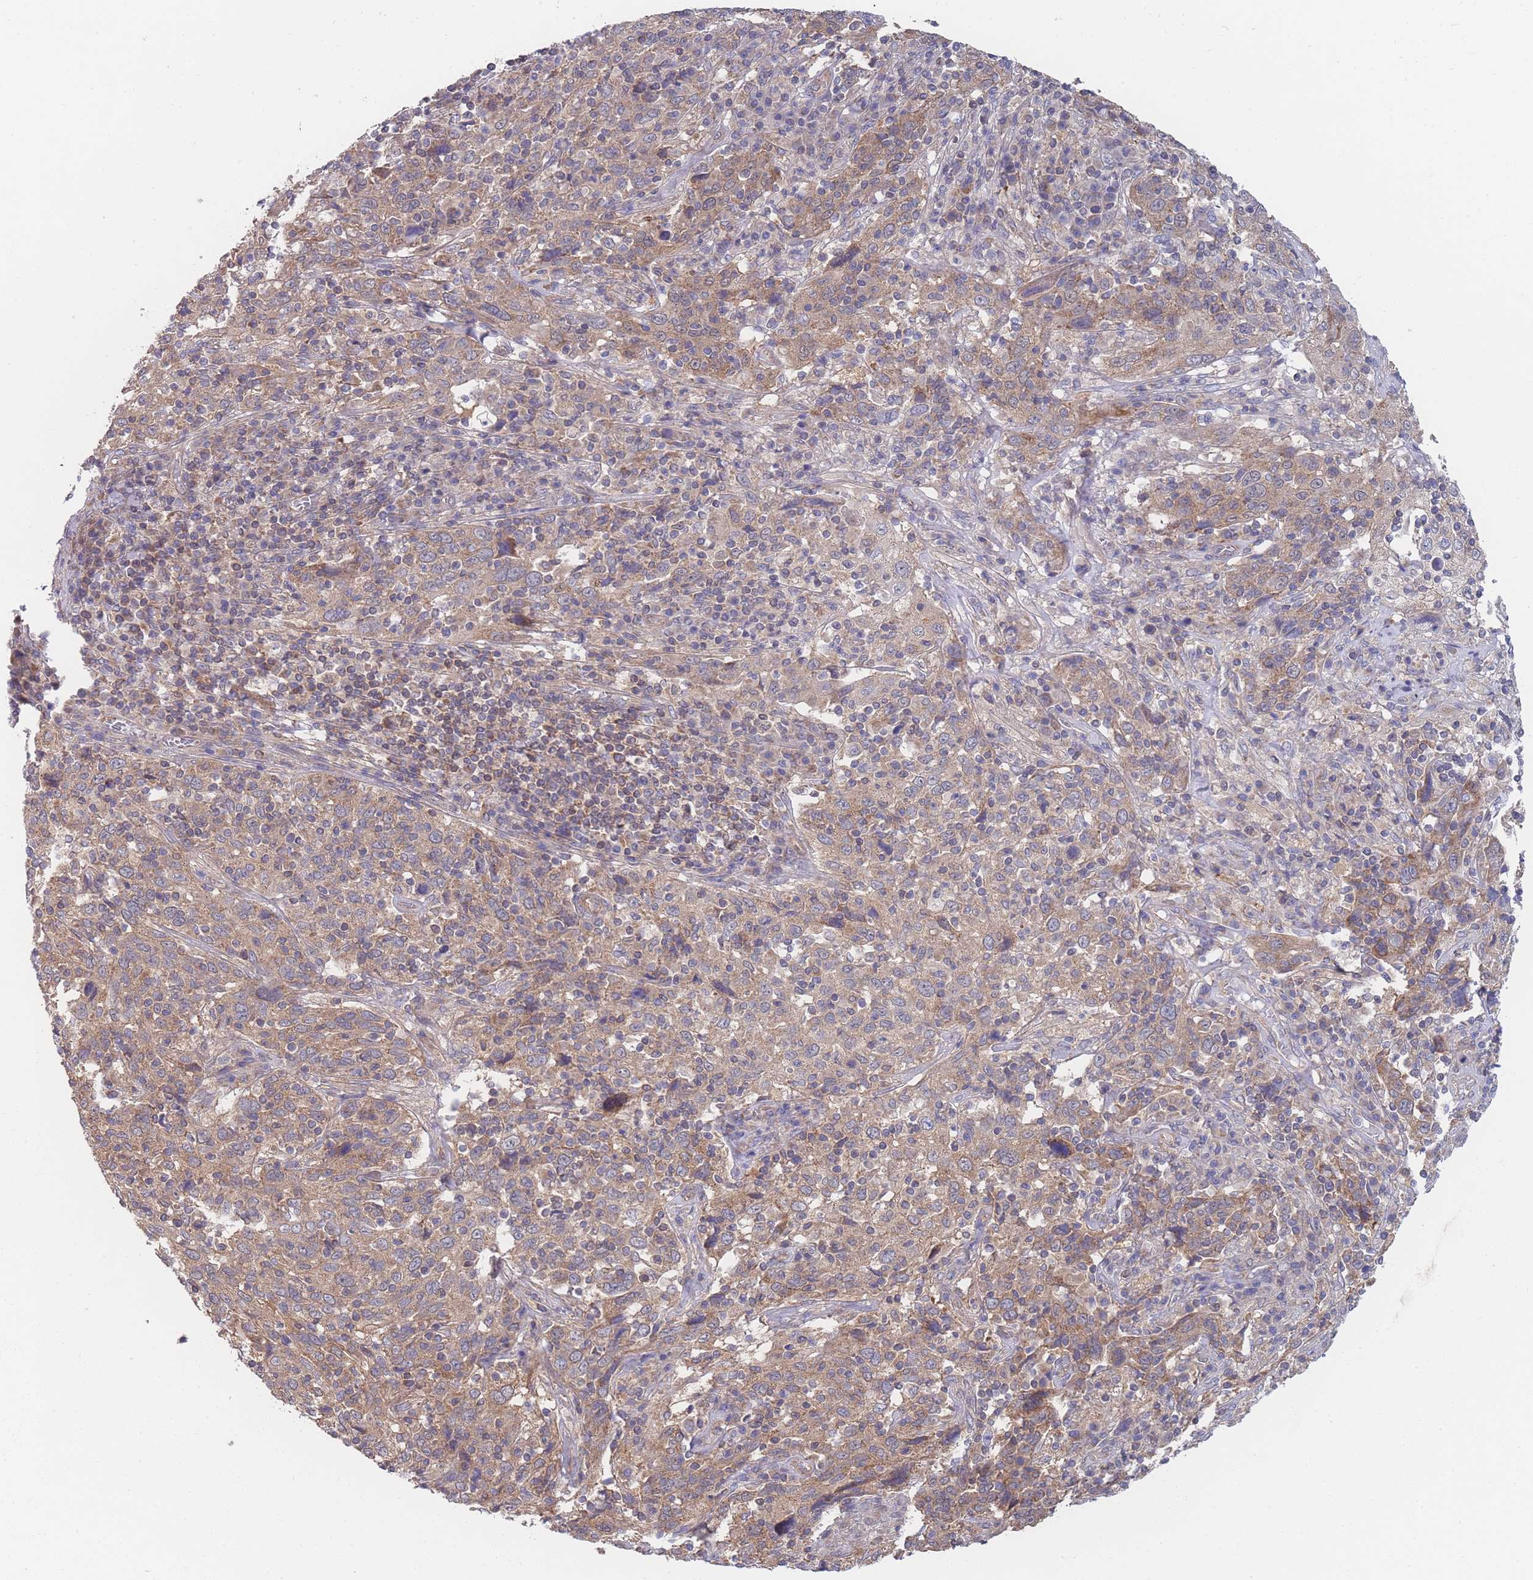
{"staining": {"intensity": "moderate", "quantity": ">75%", "location": "cytoplasmic/membranous"}, "tissue": "cervical cancer", "cell_type": "Tumor cells", "image_type": "cancer", "snomed": [{"axis": "morphology", "description": "Squamous cell carcinoma, NOS"}, {"axis": "topography", "description": "Cervix"}], "caption": "Squamous cell carcinoma (cervical) was stained to show a protein in brown. There is medium levels of moderate cytoplasmic/membranous positivity in about >75% of tumor cells. (Stains: DAB in brown, nuclei in blue, Microscopy: brightfield microscopy at high magnification).", "gene": "MRPS18B", "patient": {"sex": "female", "age": 46}}